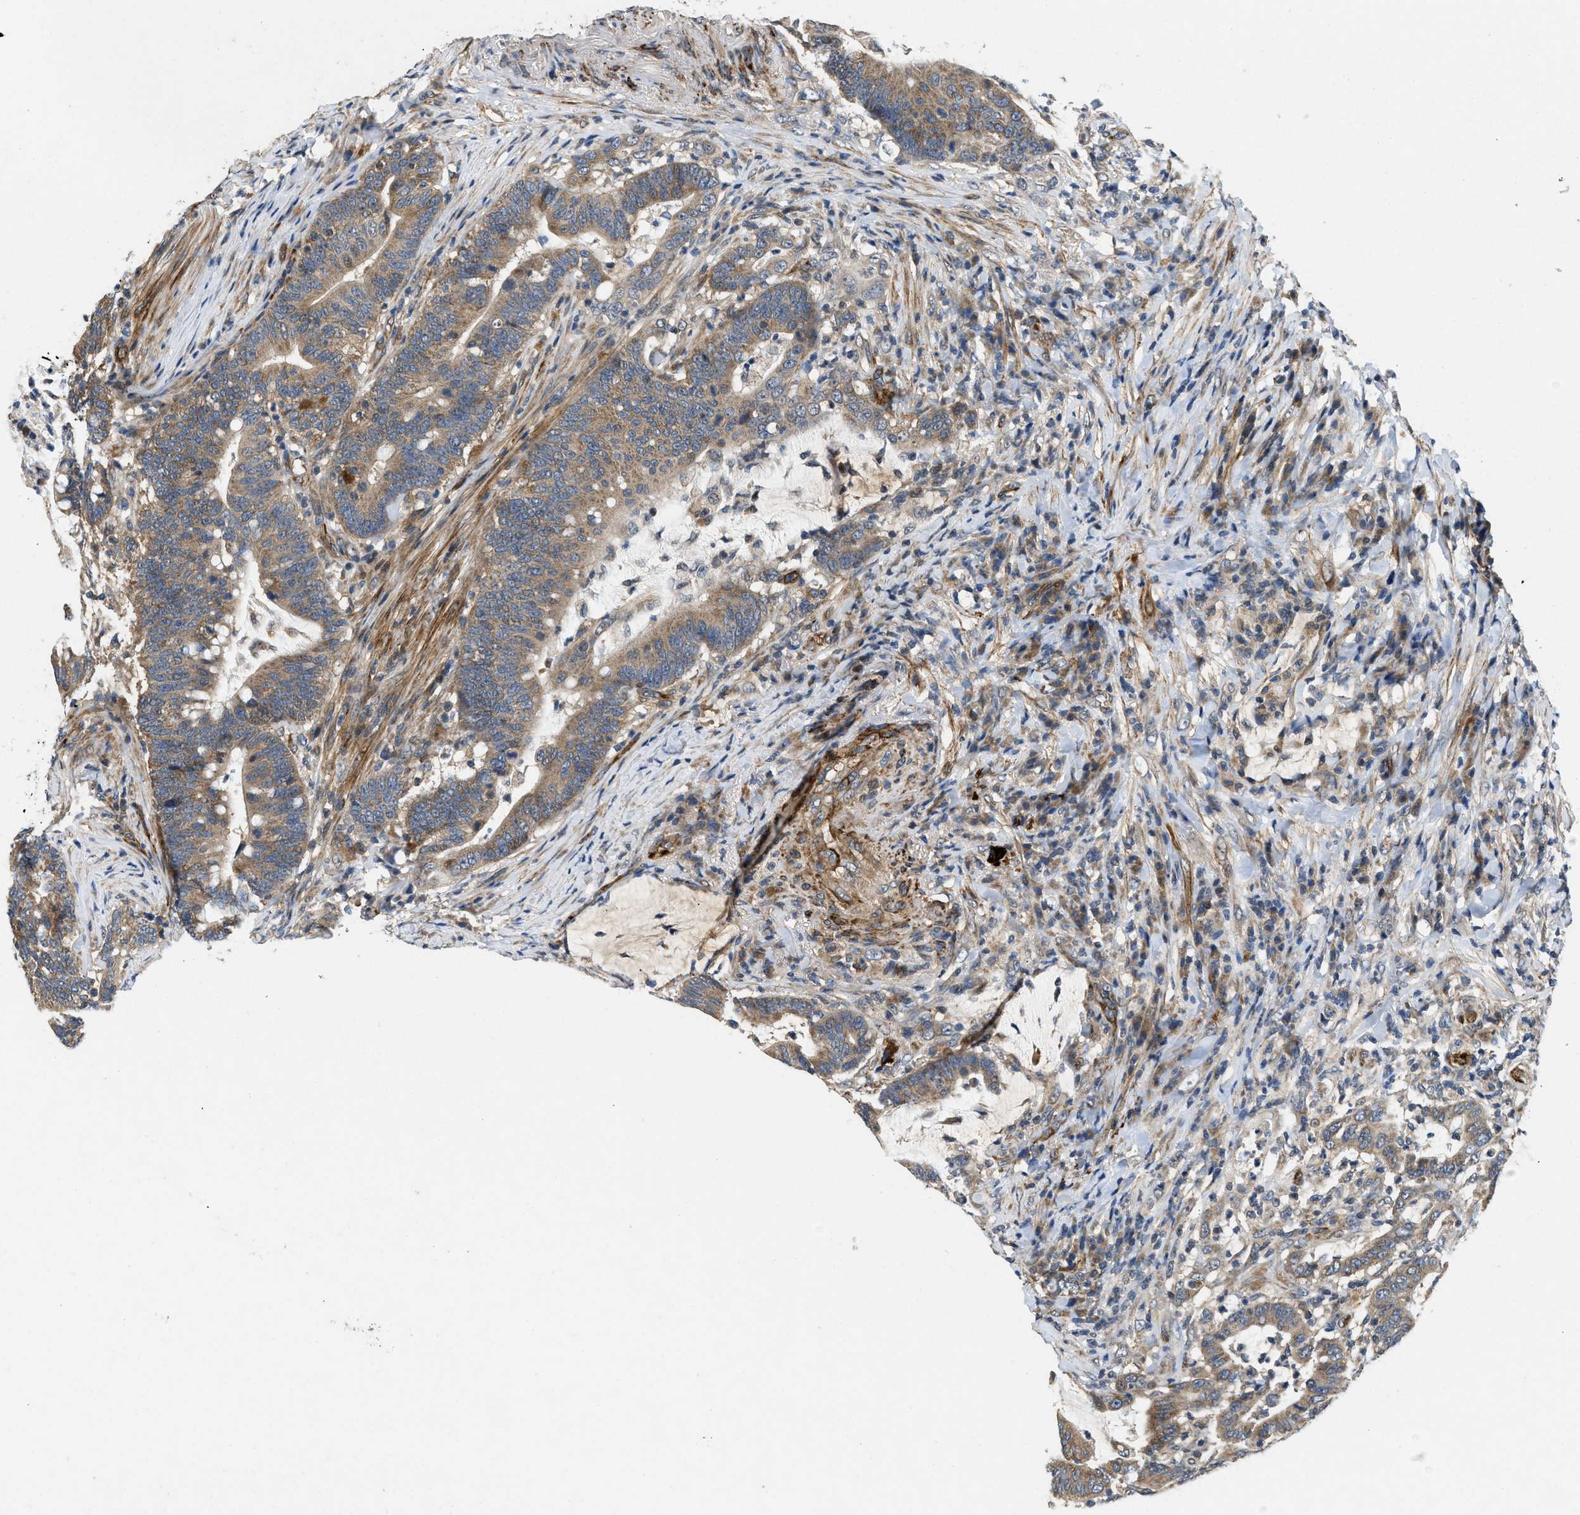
{"staining": {"intensity": "moderate", "quantity": ">75%", "location": "cytoplasmic/membranous"}, "tissue": "colorectal cancer", "cell_type": "Tumor cells", "image_type": "cancer", "snomed": [{"axis": "morphology", "description": "Normal tissue, NOS"}, {"axis": "morphology", "description": "Adenocarcinoma, NOS"}, {"axis": "topography", "description": "Colon"}], "caption": "Tumor cells demonstrate medium levels of moderate cytoplasmic/membranous positivity in about >75% of cells in colorectal cancer.", "gene": "ZNF599", "patient": {"sex": "female", "age": 66}}